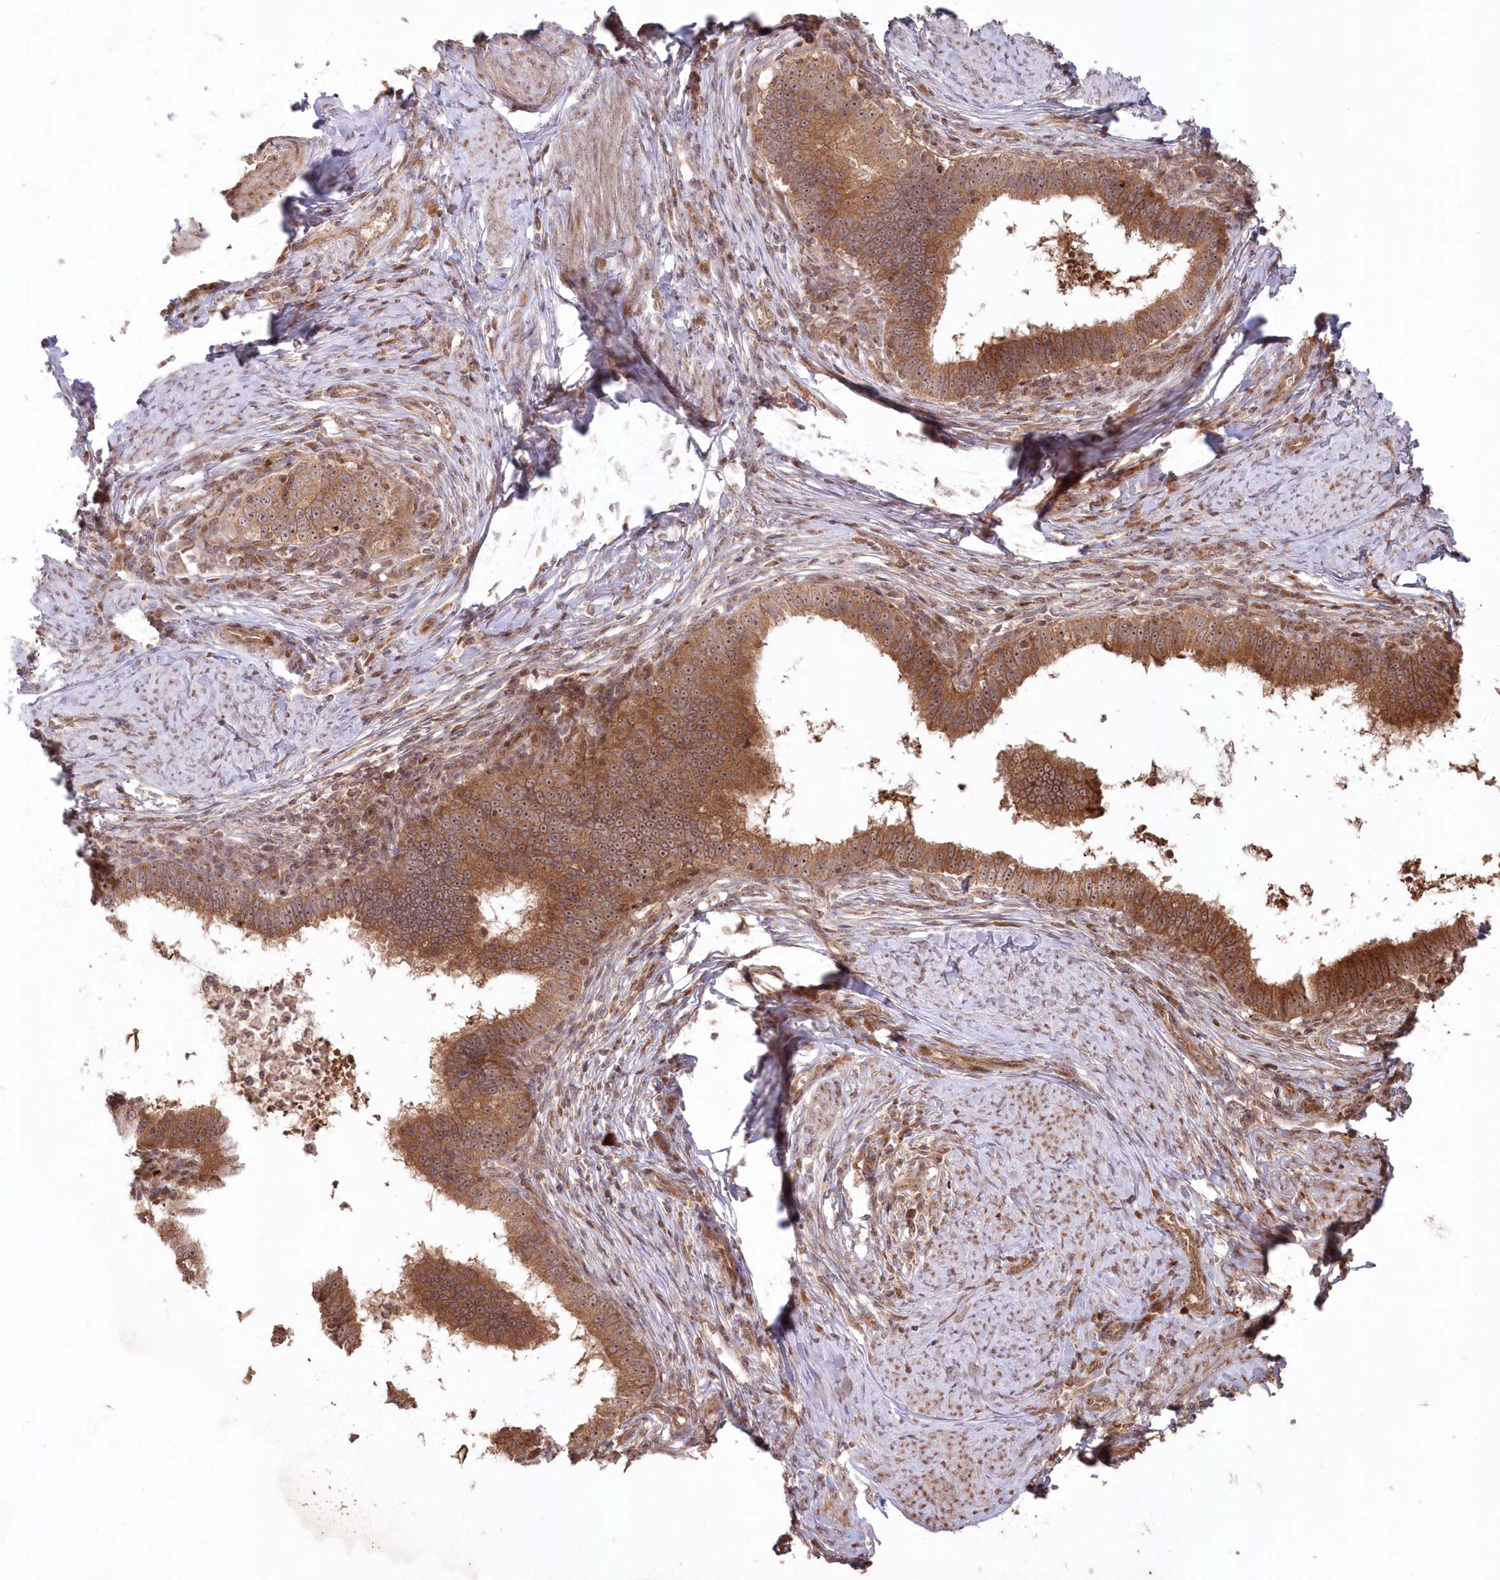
{"staining": {"intensity": "moderate", "quantity": ">75%", "location": "cytoplasmic/membranous,nuclear"}, "tissue": "cervical cancer", "cell_type": "Tumor cells", "image_type": "cancer", "snomed": [{"axis": "morphology", "description": "Adenocarcinoma, NOS"}, {"axis": "topography", "description": "Cervix"}], "caption": "Protein staining shows moderate cytoplasmic/membranous and nuclear expression in approximately >75% of tumor cells in cervical adenocarcinoma.", "gene": "SERINC1", "patient": {"sex": "female", "age": 36}}